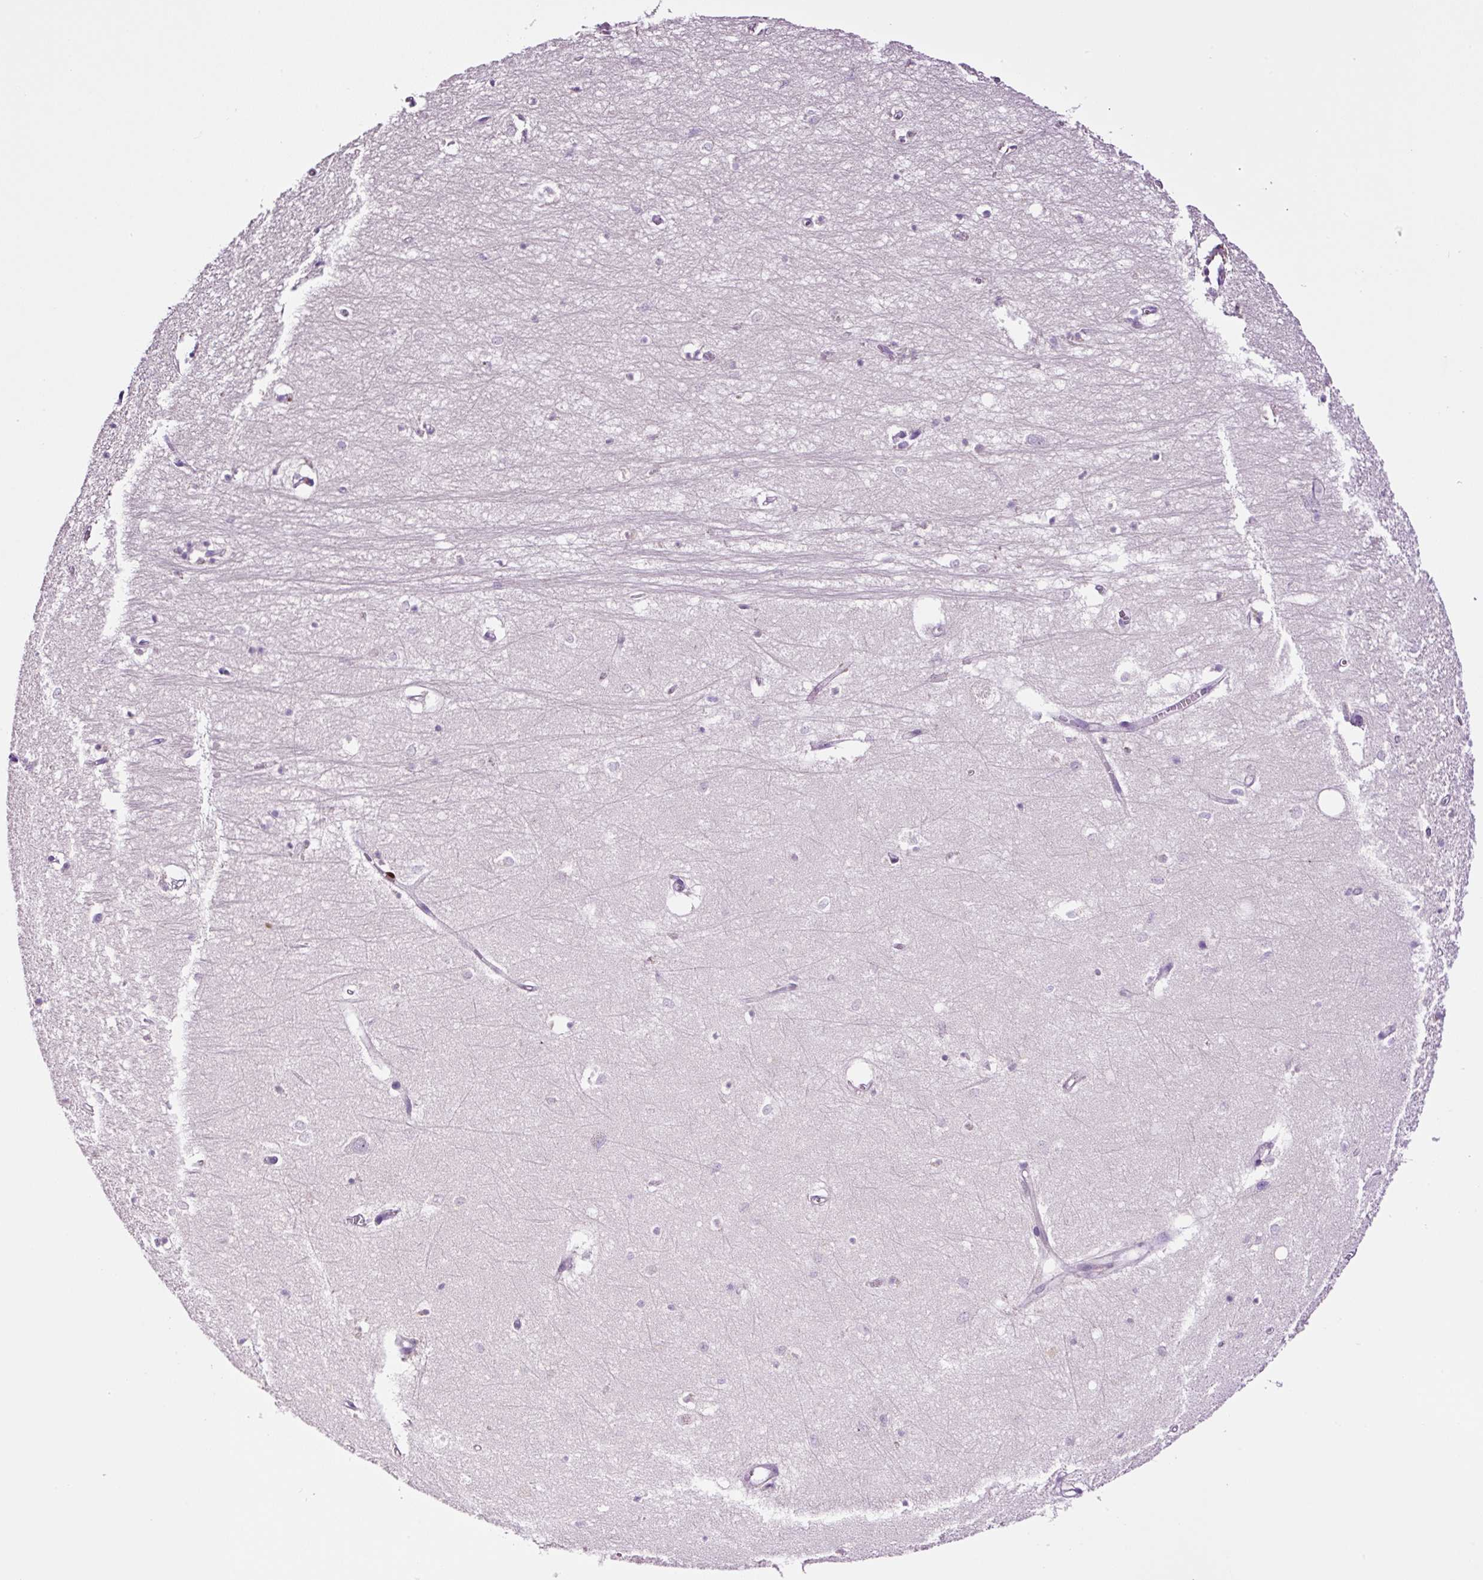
{"staining": {"intensity": "negative", "quantity": "none", "location": "none"}, "tissue": "hippocampus", "cell_type": "Glial cells", "image_type": "normal", "snomed": [{"axis": "morphology", "description": "Normal tissue, NOS"}, {"axis": "topography", "description": "Hippocampus"}], "caption": "Human hippocampus stained for a protein using immunohistochemistry shows no positivity in glial cells.", "gene": "DPPA4", "patient": {"sex": "female", "age": 64}}